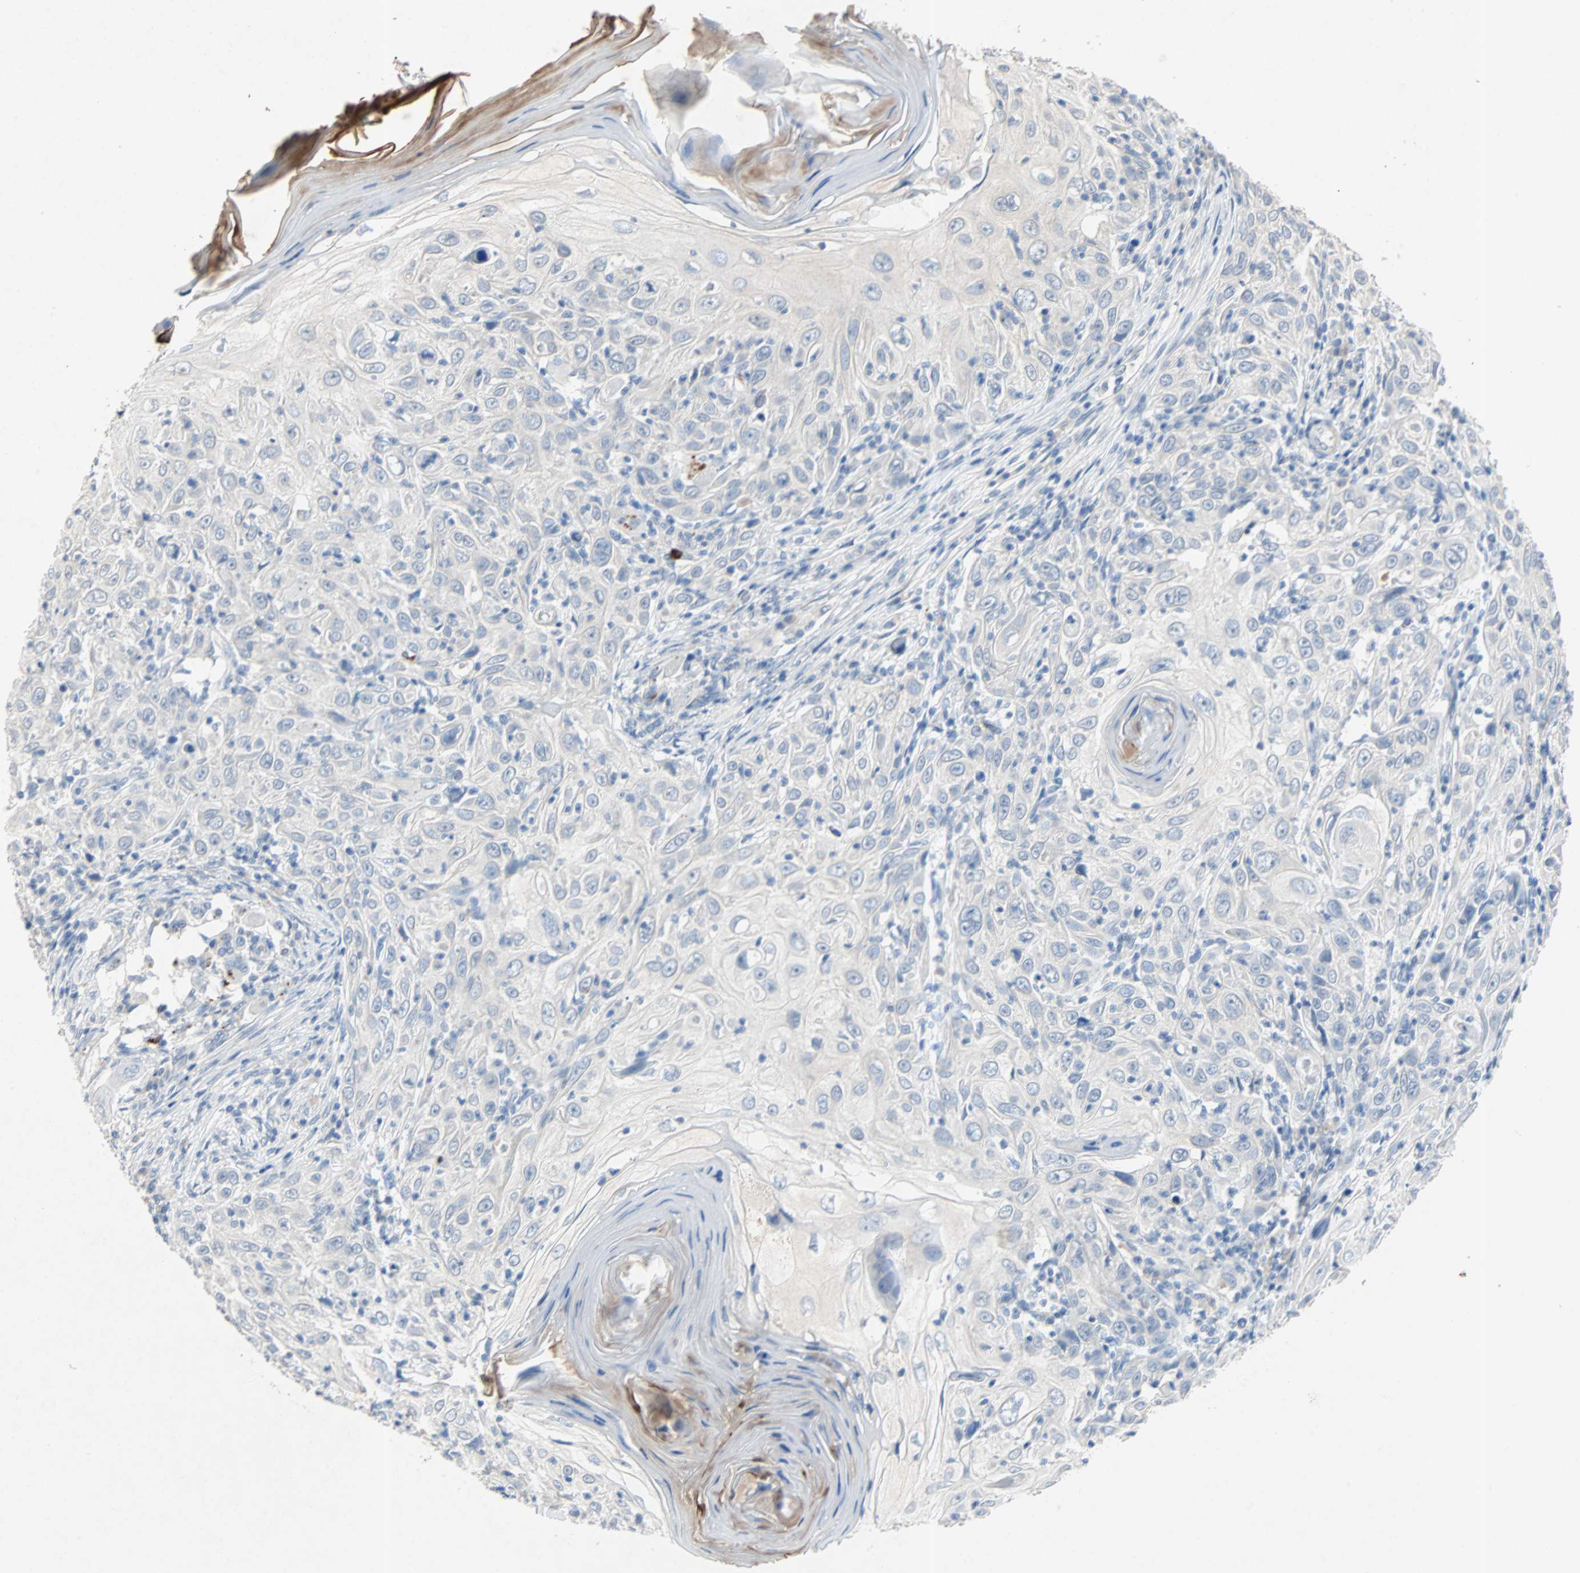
{"staining": {"intensity": "negative", "quantity": "none", "location": "none"}, "tissue": "skin cancer", "cell_type": "Tumor cells", "image_type": "cancer", "snomed": [{"axis": "morphology", "description": "Squamous cell carcinoma, NOS"}, {"axis": "topography", "description": "Skin"}], "caption": "The immunohistochemistry (IHC) histopathology image has no significant positivity in tumor cells of skin cancer (squamous cell carcinoma) tissue. (Stains: DAB (3,3'-diaminobenzidine) immunohistochemistry (IHC) with hematoxylin counter stain, Microscopy: brightfield microscopy at high magnification).", "gene": "PCDHB2", "patient": {"sex": "female", "age": 88}}